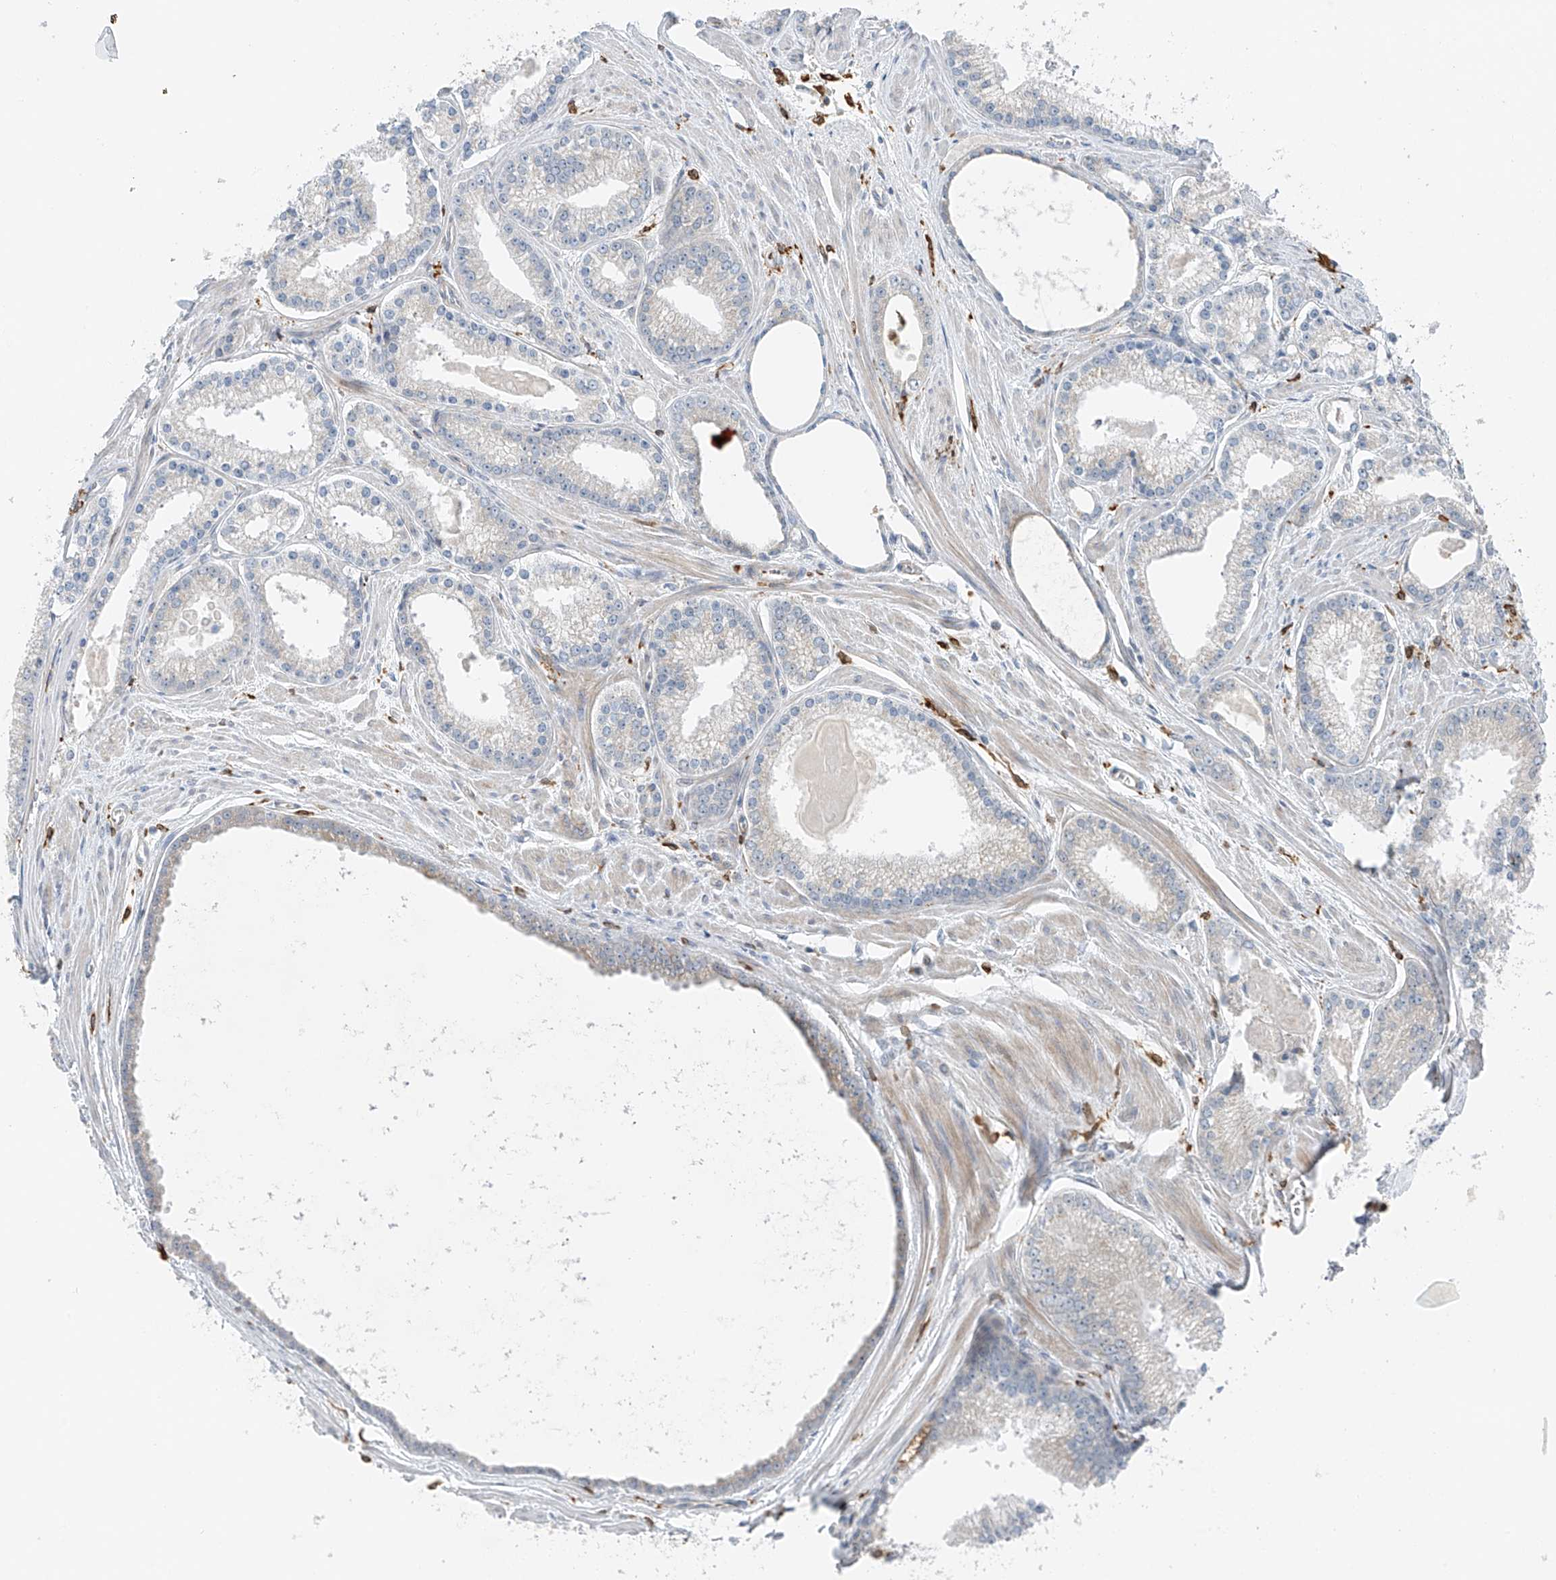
{"staining": {"intensity": "weak", "quantity": "<25%", "location": "cytoplasmic/membranous"}, "tissue": "prostate cancer", "cell_type": "Tumor cells", "image_type": "cancer", "snomed": [{"axis": "morphology", "description": "Adenocarcinoma, Low grade"}, {"axis": "topography", "description": "Prostate"}], "caption": "IHC histopathology image of human adenocarcinoma (low-grade) (prostate) stained for a protein (brown), which exhibits no staining in tumor cells. Brightfield microscopy of immunohistochemistry stained with DAB (brown) and hematoxylin (blue), captured at high magnification.", "gene": "TBXAS1", "patient": {"sex": "male", "age": 54}}